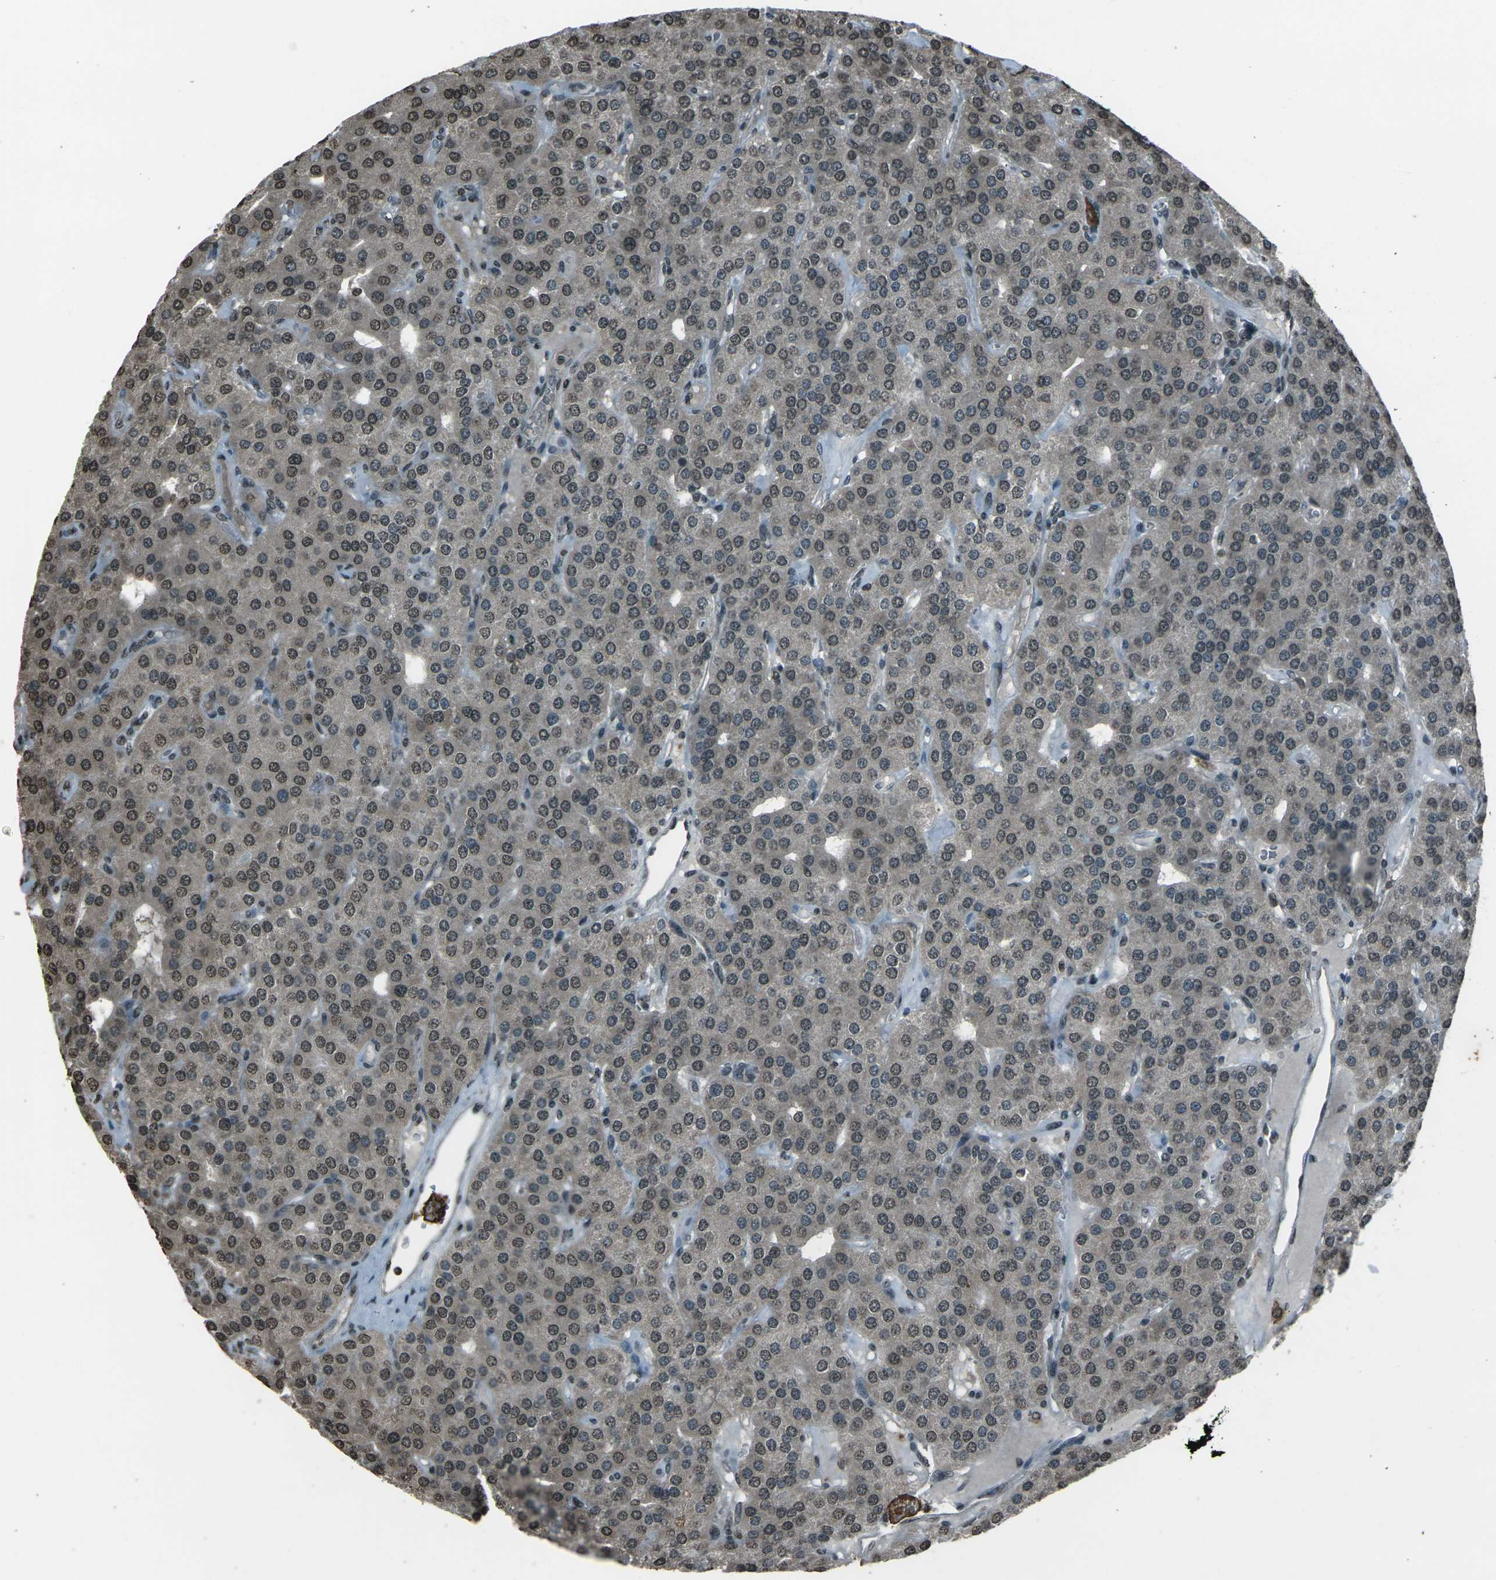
{"staining": {"intensity": "moderate", "quantity": ">75%", "location": "cytoplasmic/membranous,nuclear"}, "tissue": "parathyroid gland", "cell_type": "Glandular cells", "image_type": "normal", "snomed": [{"axis": "morphology", "description": "Normal tissue, NOS"}, {"axis": "morphology", "description": "Adenoma, NOS"}, {"axis": "topography", "description": "Parathyroid gland"}], "caption": "Unremarkable parathyroid gland reveals moderate cytoplasmic/membranous,nuclear staining in approximately >75% of glandular cells, visualized by immunohistochemistry. The protein is shown in brown color, while the nuclei are stained blue.", "gene": "PRPF8", "patient": {"sex": "female", "age": 86}}